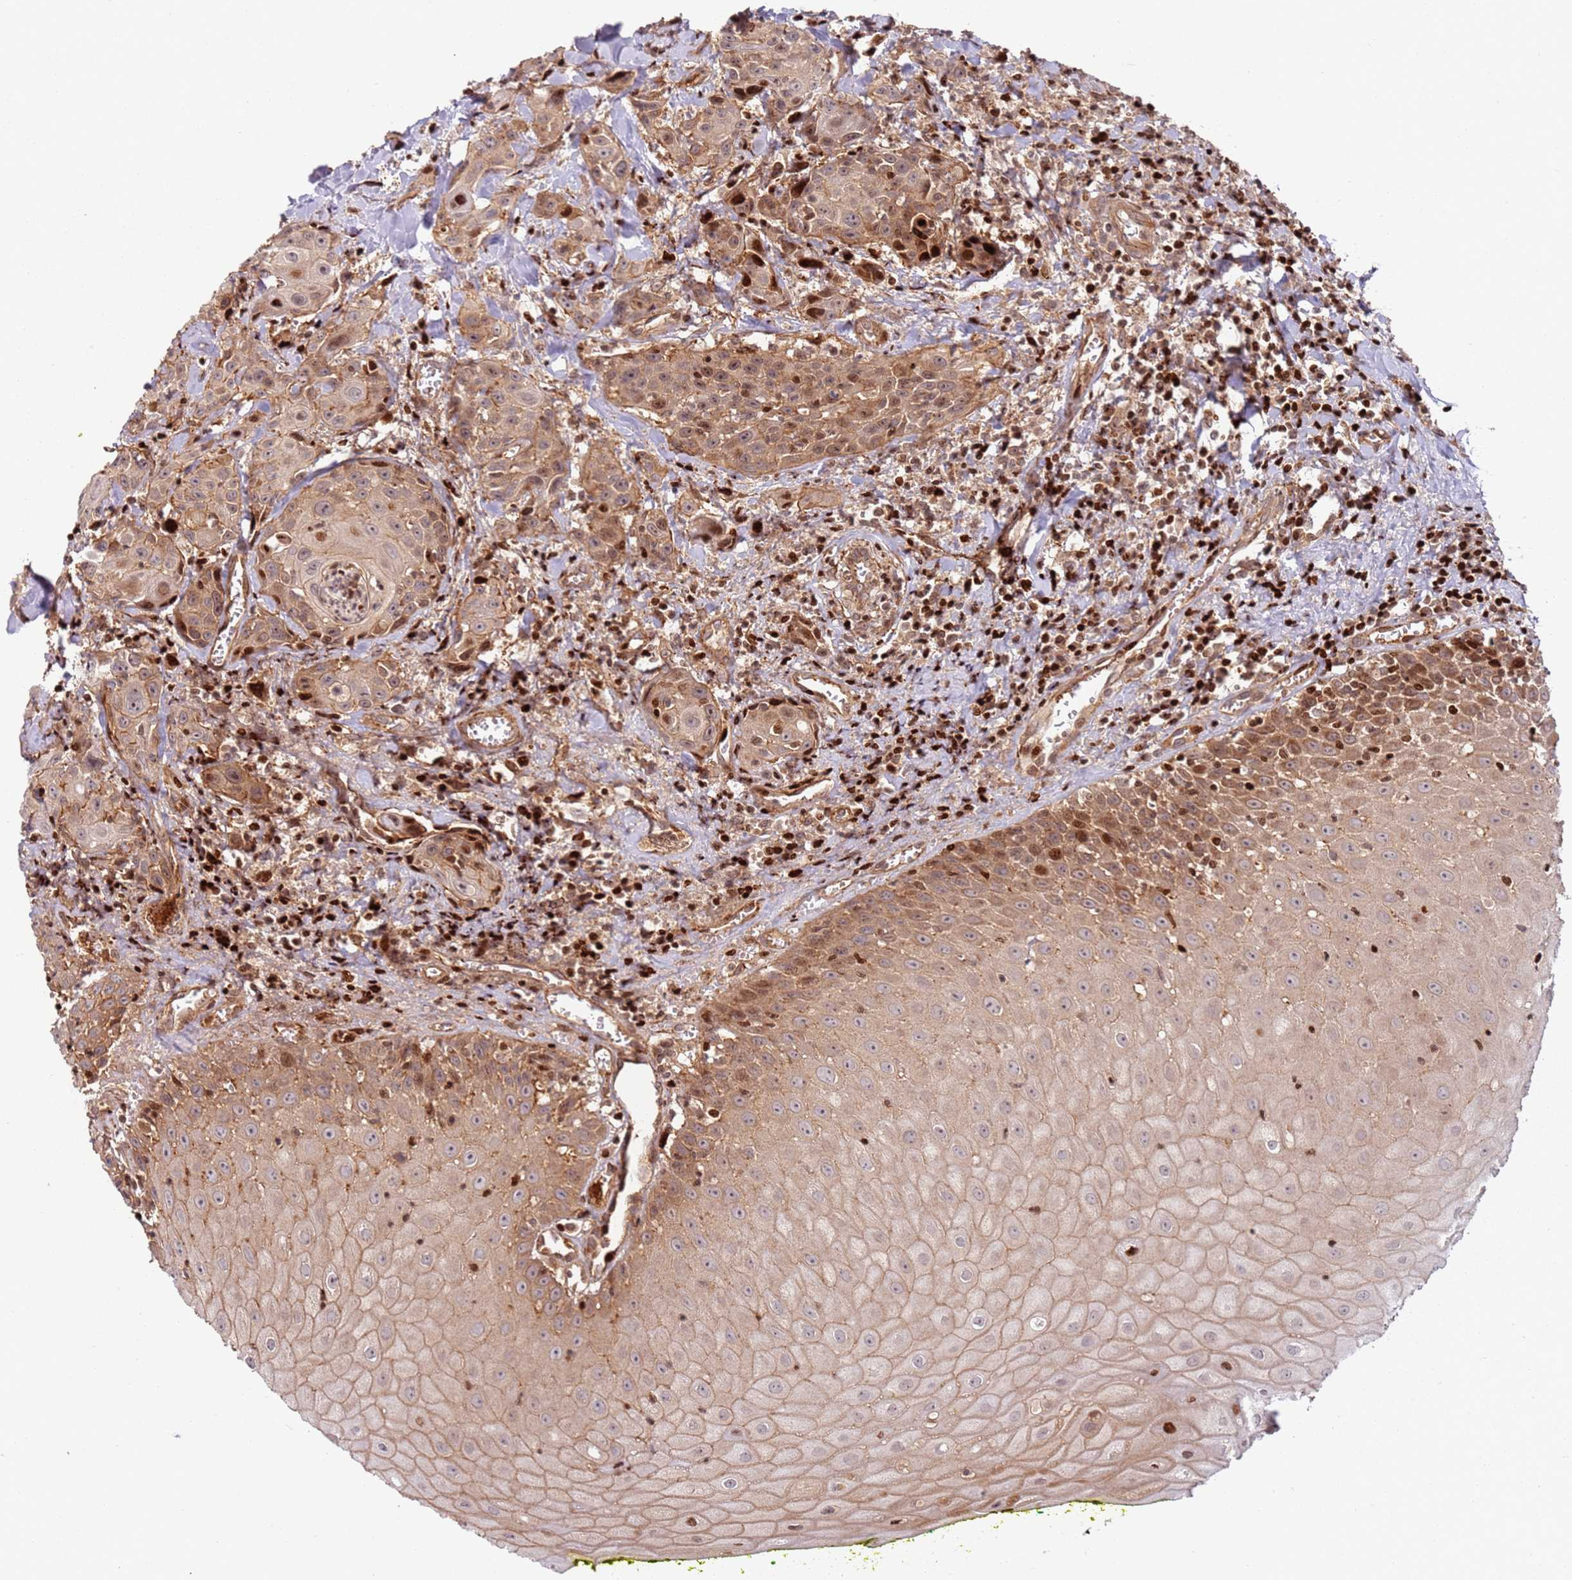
{"staining": {"intensity": "weak", "quantity": ">75%", "location": "cytoplasmic/membranous"}, "tissue": "head and neck cancer", "cell_type": "Tumor cells", "image_type": "cancer", "snomed": [{"axis": "morphology", "description": "Squamous cell carcinoma, NOS"}, {"axis": "topography", "description": "Oral tissue"}, {"axis": "topography", "description": "Head-Neck"}], "caption": "Brown immunohistochemical staining in human head and neck cancer (squamous cell carcinoma) displays weak cytoplasmic/membranous expression in approximately >75% of tumor cells.", "gene": "TMEM233", "patient": {"sex": "female", "age": 82}}